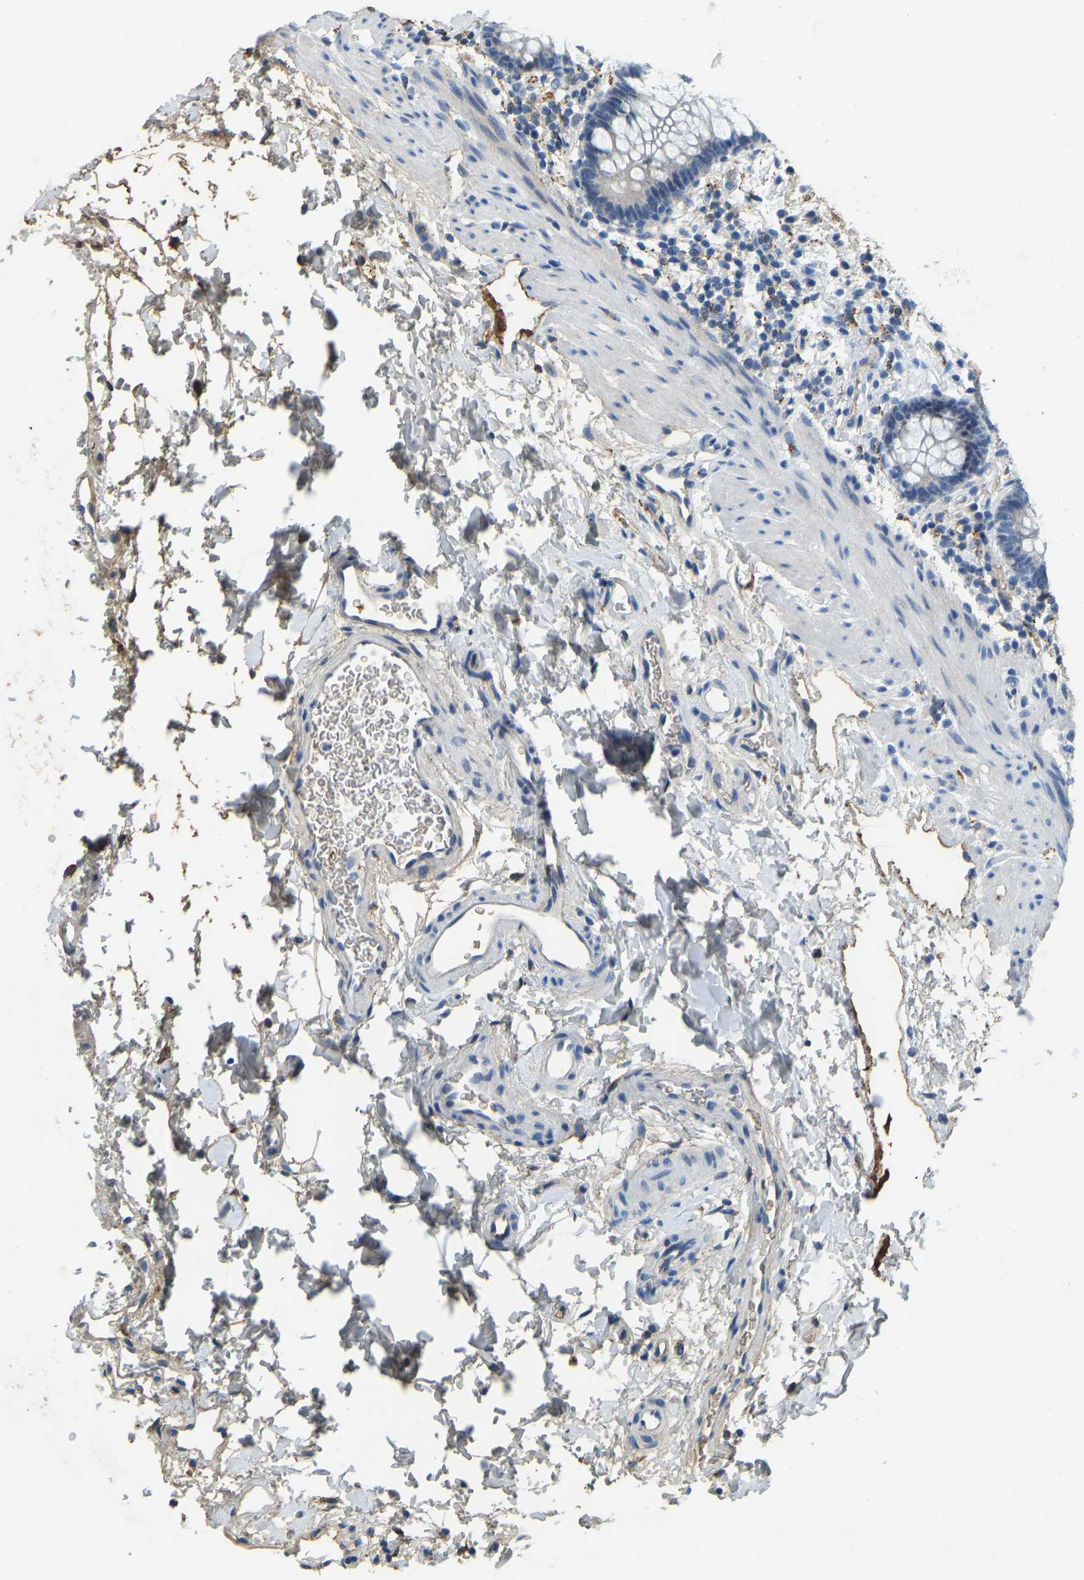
{"staining": {"intensity": "negative", "quantity": "none", "location": "none"}, "tissue": "rectum", "cell_type": "Glandular cells", "image_type": "normal", "snomed": [{"axis": "morphology", "description": "Normal tissue, NOS"}, {"axis": "topography", "description": "Rectum"}], "caption": "This photomicrograph is of unremarkable rectum stained with immunohistochemistry (IHC) to label a protein in brown with the nuclei are counter-stained blue. There is no positivity in glandular cells.", "gene": "THBS4", "patient": {"sex": "female", "age": 24}}